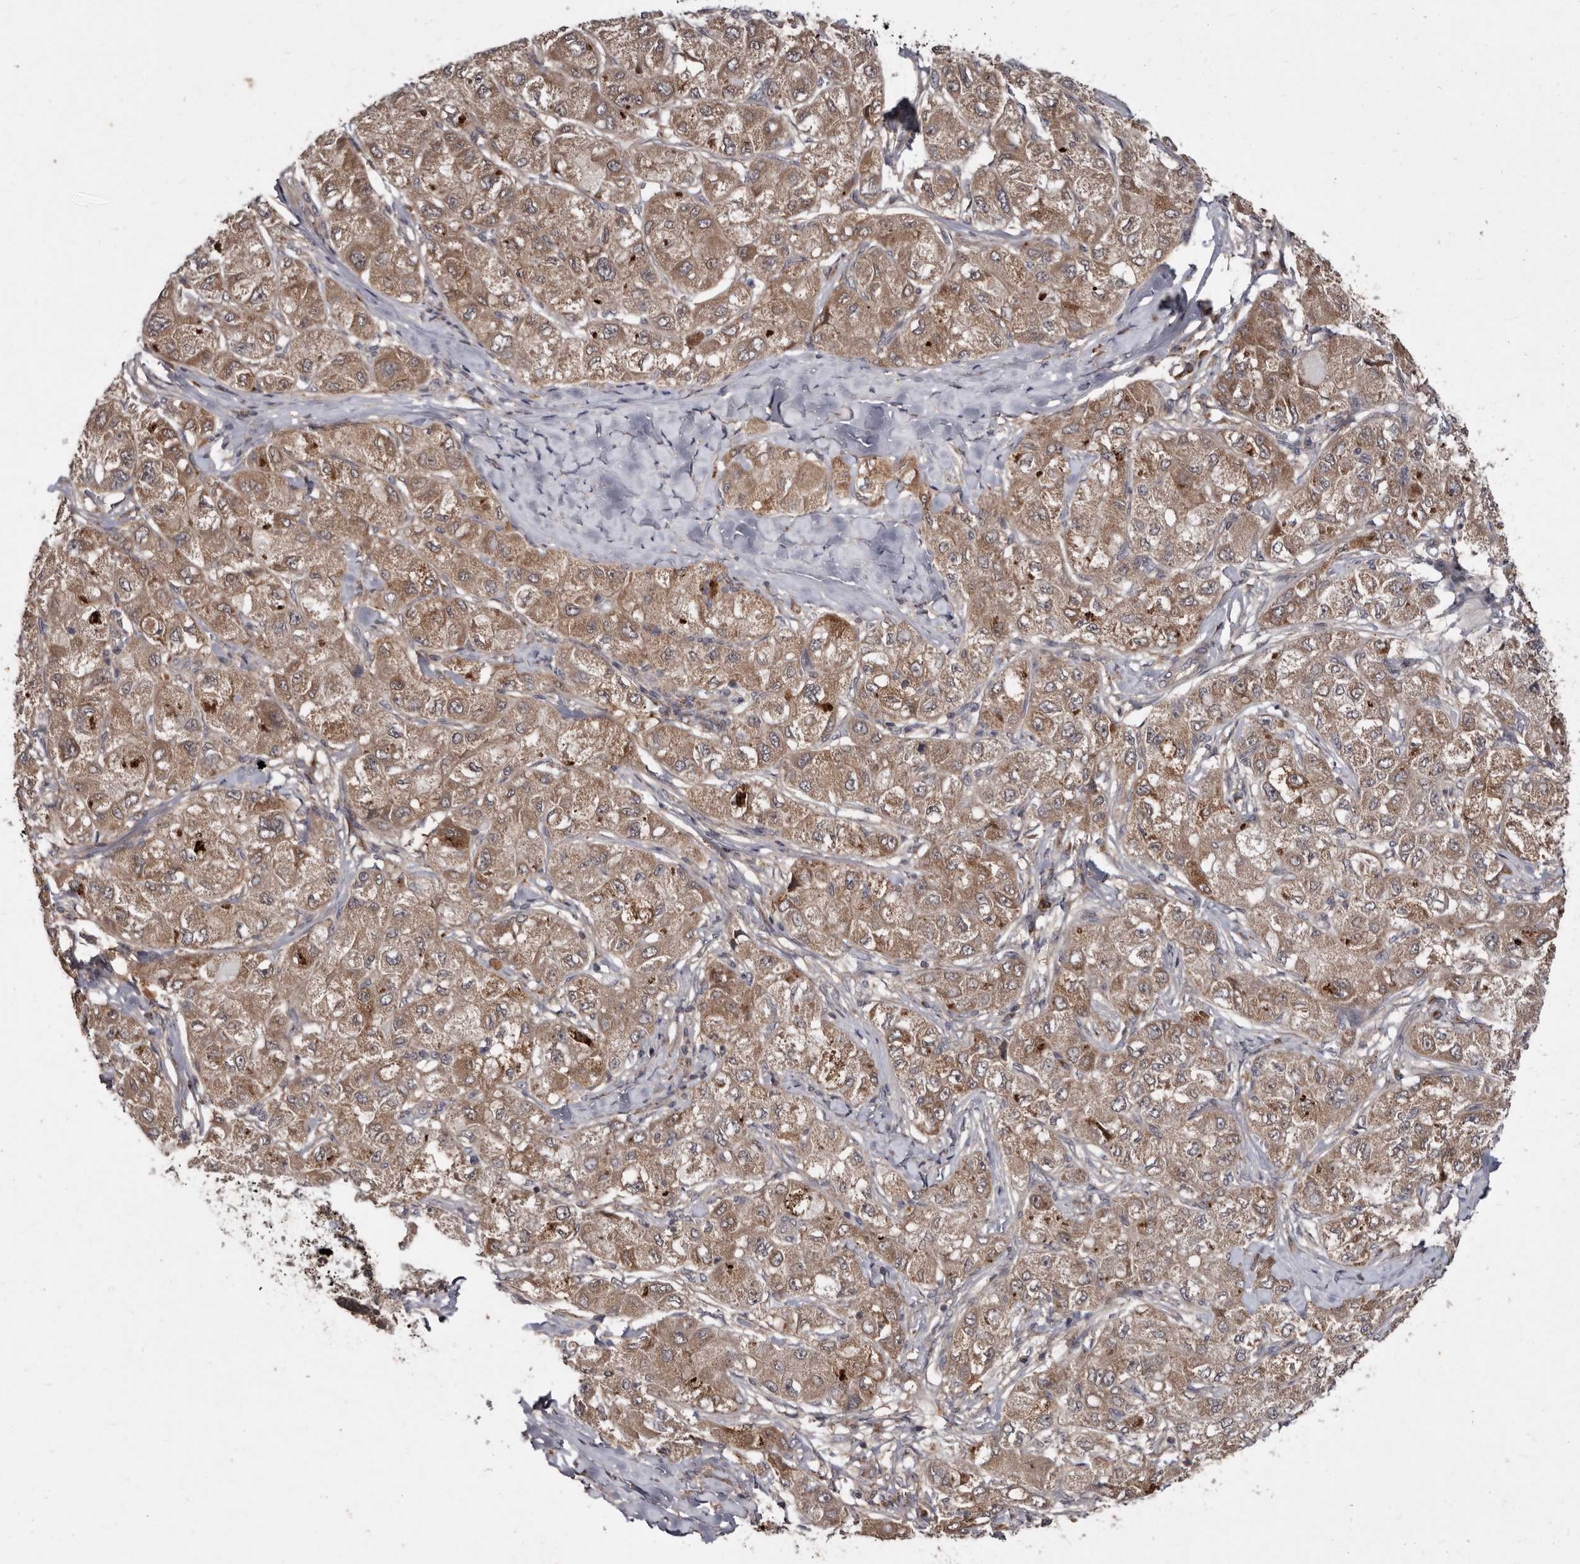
{"staining": {"intensity": "moderate", "quantity": ">75%", "location": "cytoplasmic/membranous"}, "tissue": "liver cancer", "cell_type": "Tumor cells", "image_type": "cancer", "snomed": [{"axis": "morphology", "description": "Carcinoma, Hepatocellular, NOS"}, {"axis": "topography", "description": "Liver"}], "caption": "A high-resolution photomicrograph shows IHC staining of hepatocellular carcinoma (liver), which displays moderate cytoplasmic/membranous positivity in approximately >75% of tumor cells.", "gene": "FLAD1", "patient": {"sex": "male", "age": 80}}